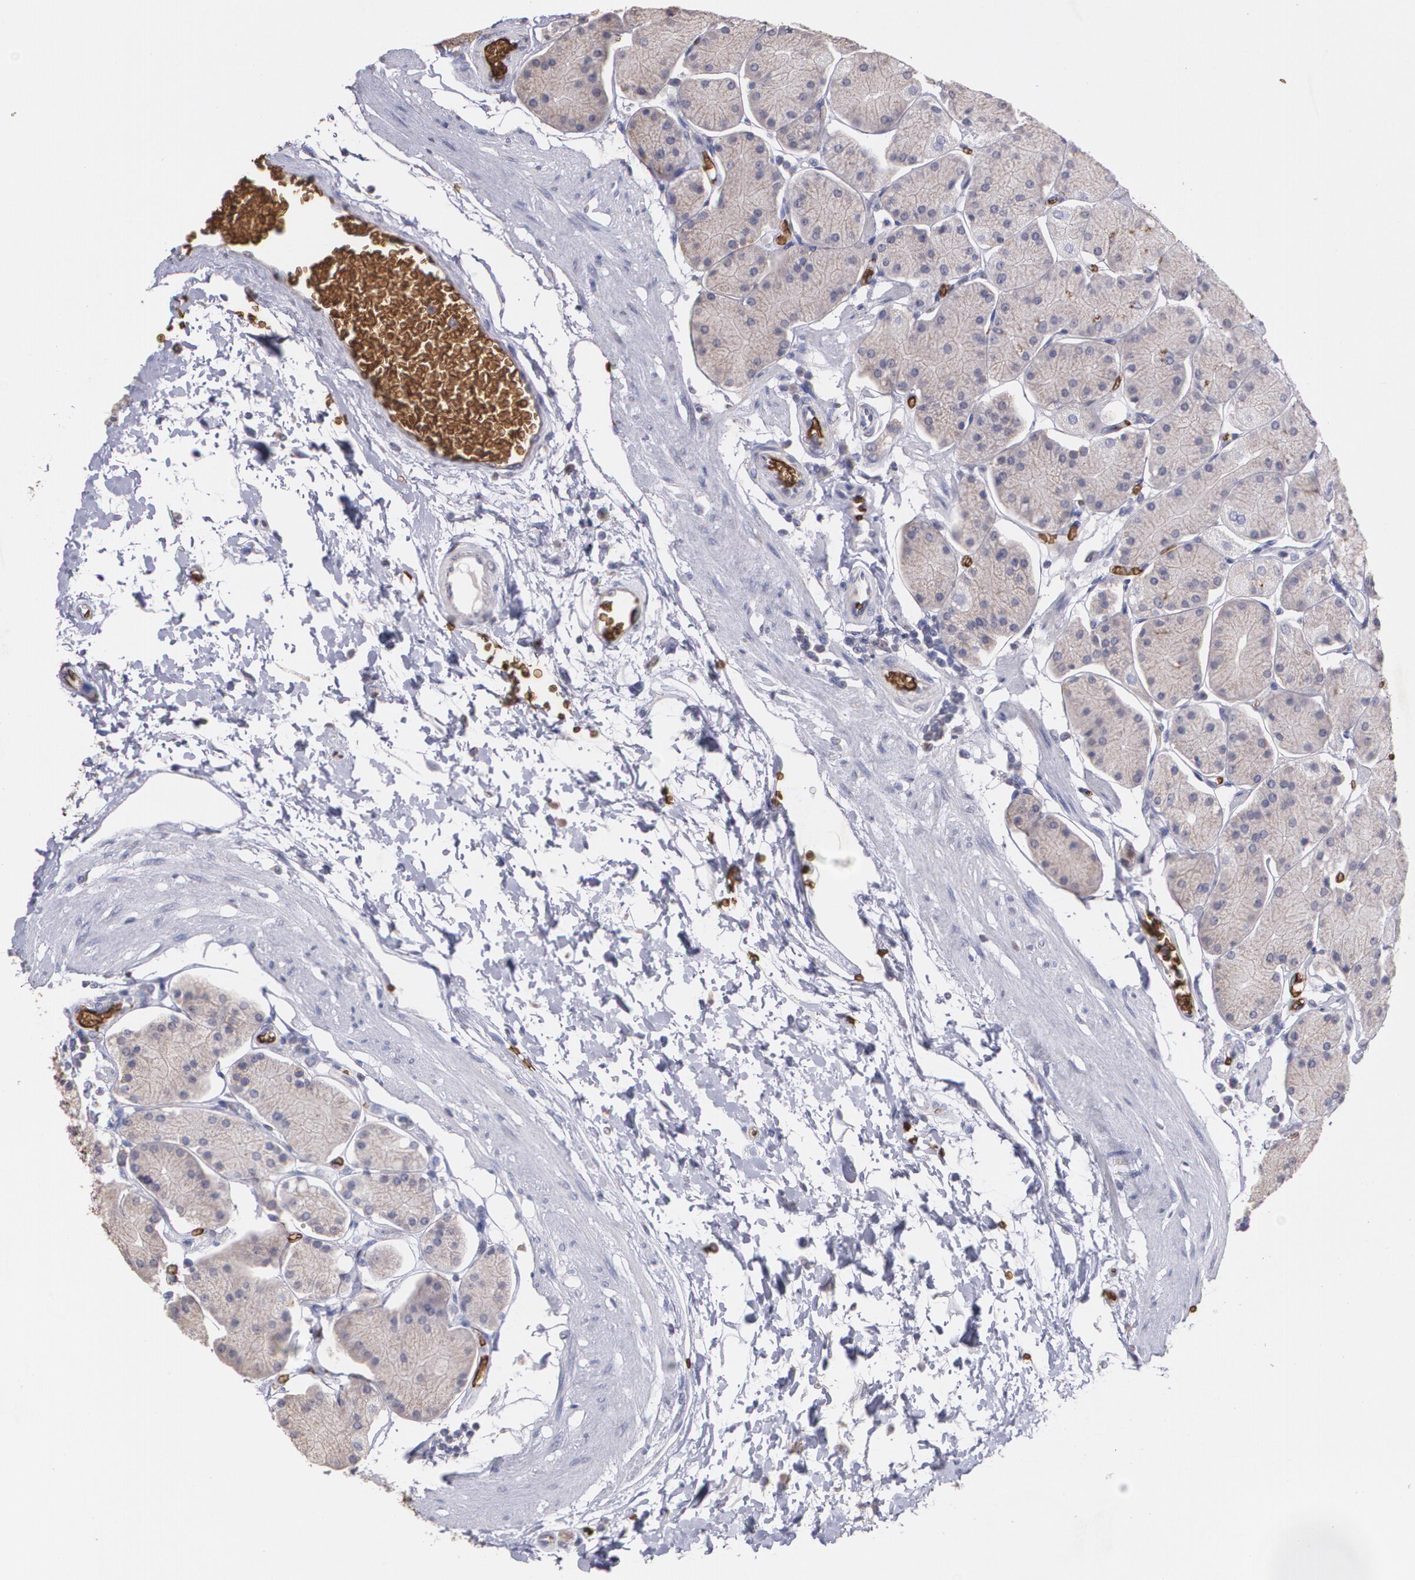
{"staining": {"intensity": "moderate", "quantity": "25%-75%", "location": "cytoplasmic/membranous"}, "tissue": "stomach", "cell_type": "Glandular cells", "image_type": "normal", "snomed": [{"axis": "morphology", "description": "Normal tissue, NOS"}, {"axis": "topography", "description": "Stomach, upper"}, {"axis": "topography", "description": "Stomach"}], "caption": "Immunohistochemistry (IHC) photomicrograph of unremarkable stomach stained for a protein (brown), which reveals medium levels of moderate cytoplasmic/membranous staining in approximately 25%-75% of glandular cells.", "gene": "SLC2A1", "patient": {"sex": "male", "age": 76}}